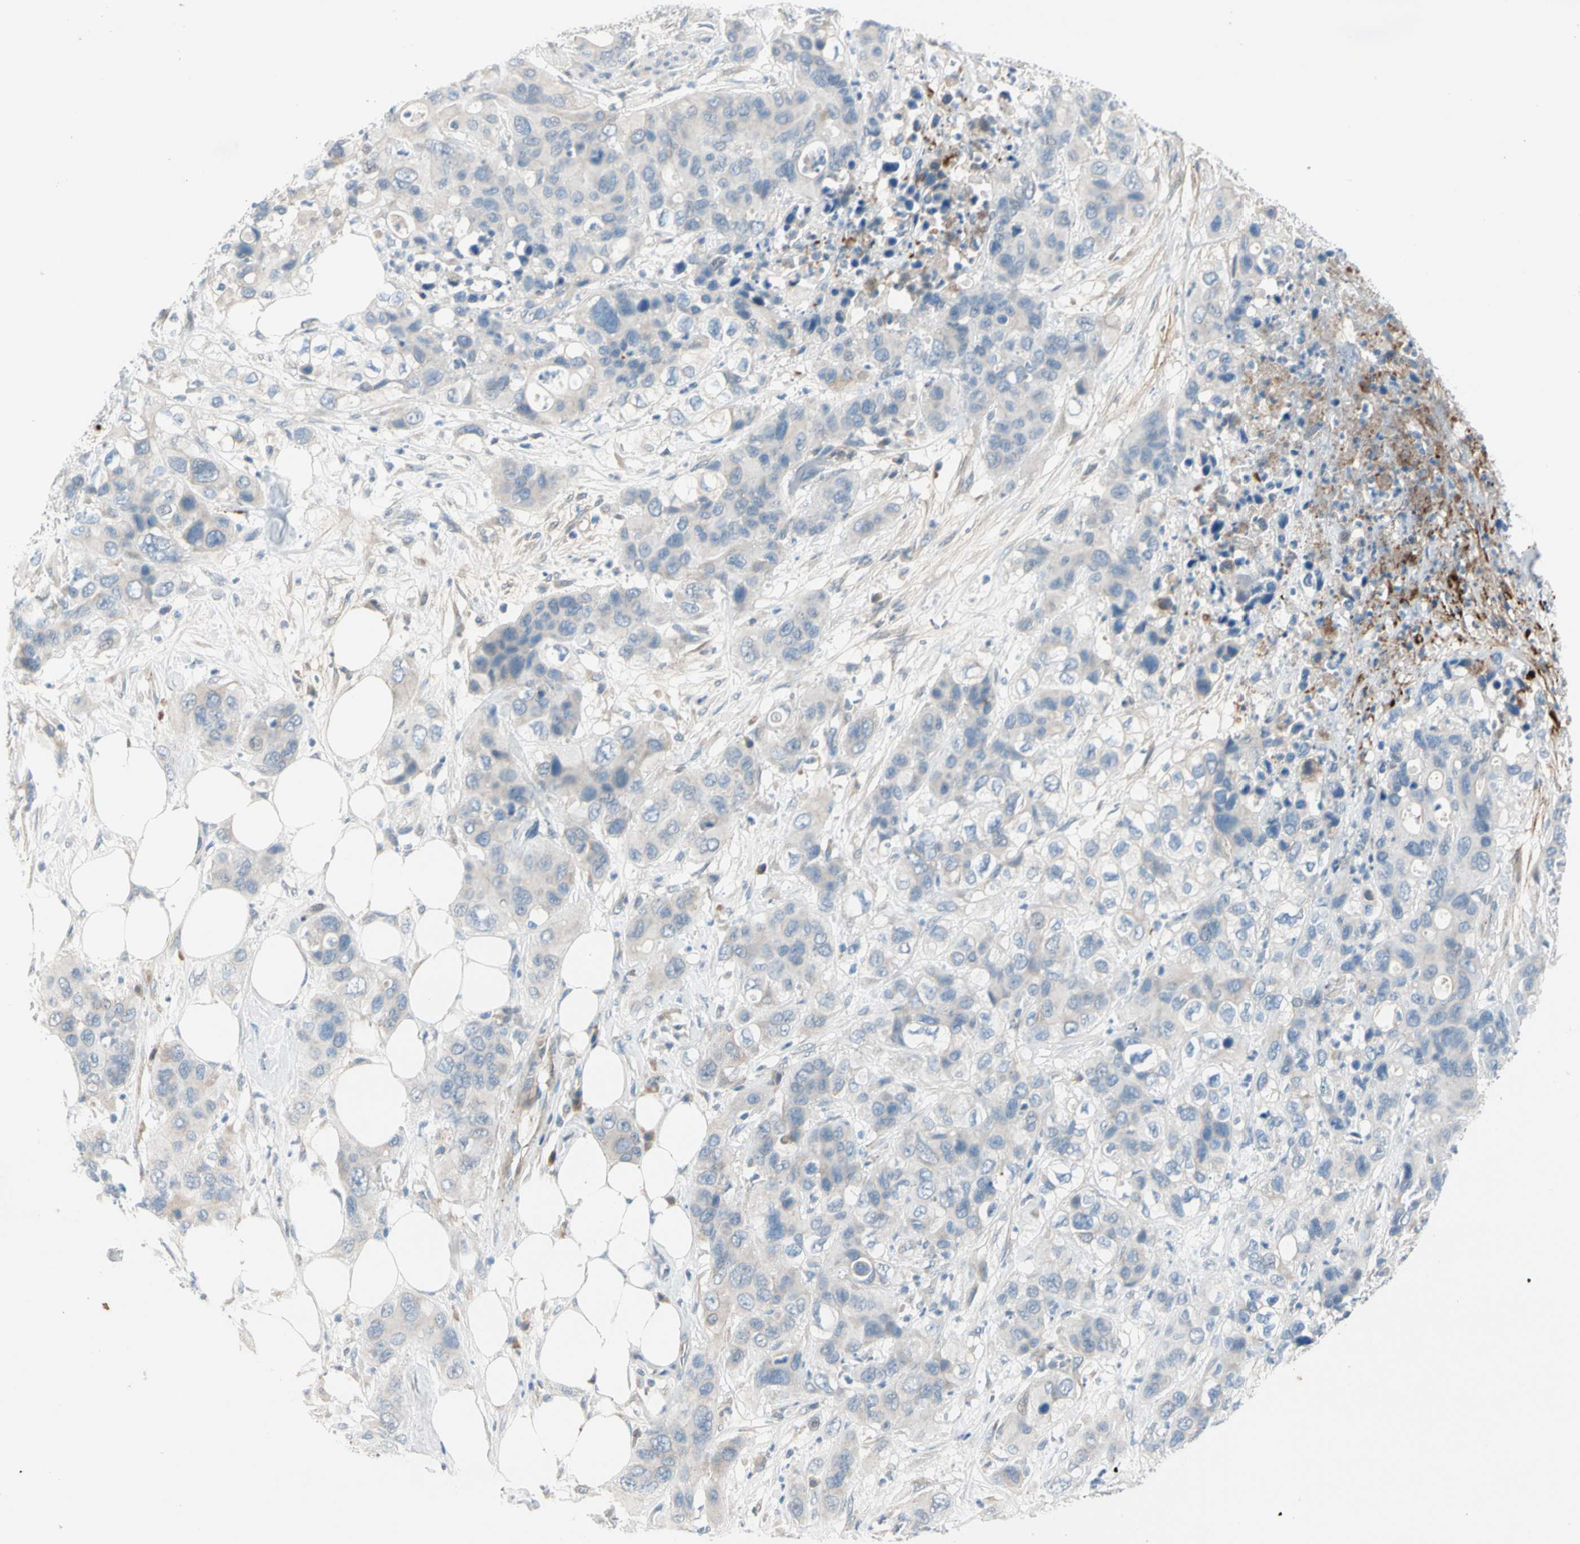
{"staining": {"intensity": "negative", "quantity": "none", "location": "none"}, "tissue": "pancreatic cancer", "cell_type": "Tumor cells", "image_type": "cancer", "snomed": [{"axis": "morphology", "description": "Adenocarcinoma, NOS"}, {"axis": "topography", "description": "Pancreas"}], "caption": "Tumor cells are negative for brown protein staining in pancreatic cancer.", "gene": "SERPIND1", "patient": {"sex": "female", "age": 71}}